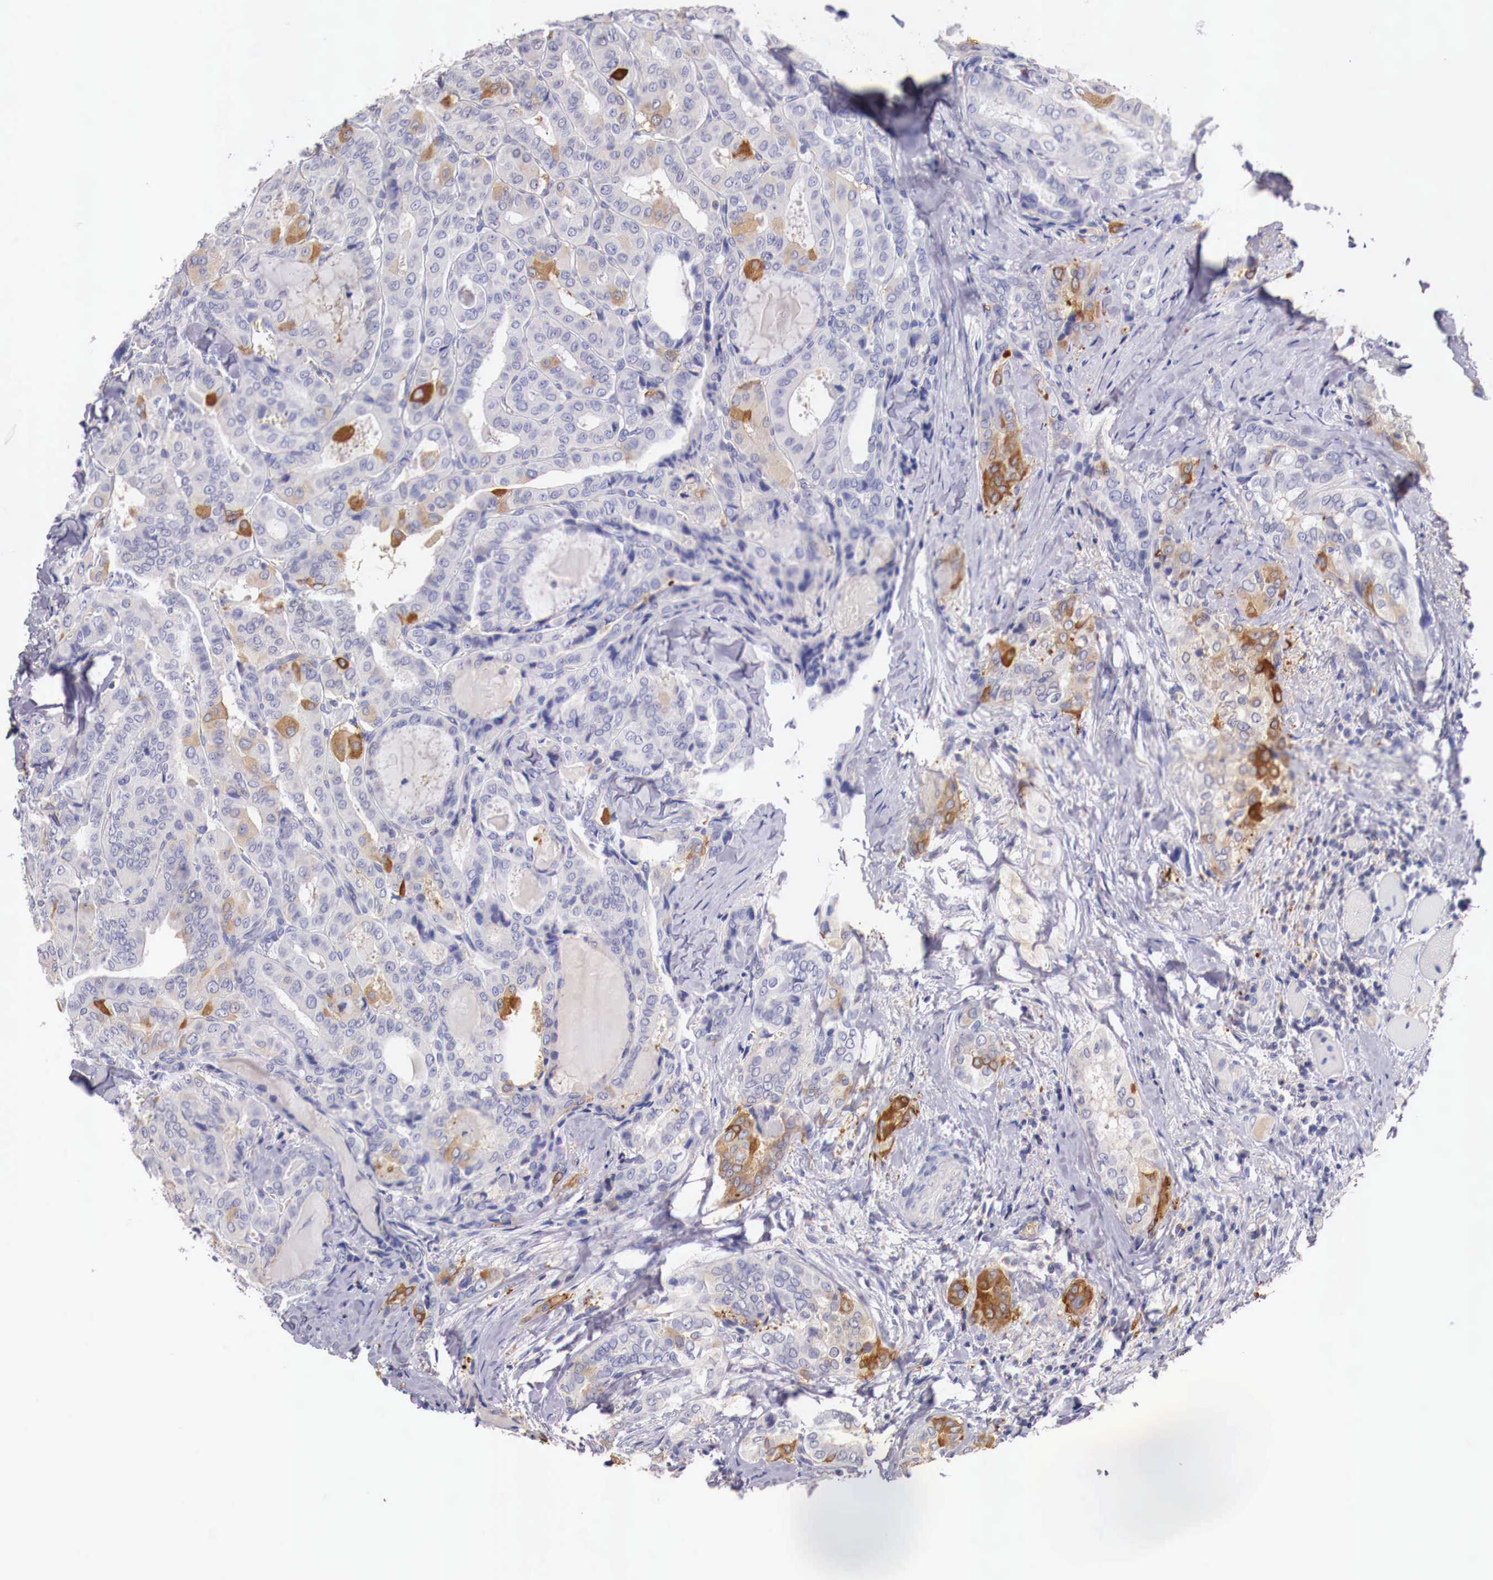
{"staining": {"intensity": "moderate", "quantity": "25%-75%", "location": "cytoplasmic/membranous"}, "tissue": "thyroid cancer", "cell_type": "Tumor cells", "image_type": "cancer", "snomed": [{"axis": "morphology", "description": "Papillary adenocarcinoma, NOS"}, {"axis": "topography", "description": "Thyroid gland"}], "caption": "Thyroid cancer stained with a brown dye exhibits moderate cytoplasmic/membranous positive expression in about 25%-75% of tumor cells.", "gene": "PITPNA", "patient": {"sex": "female", "age": 71}}